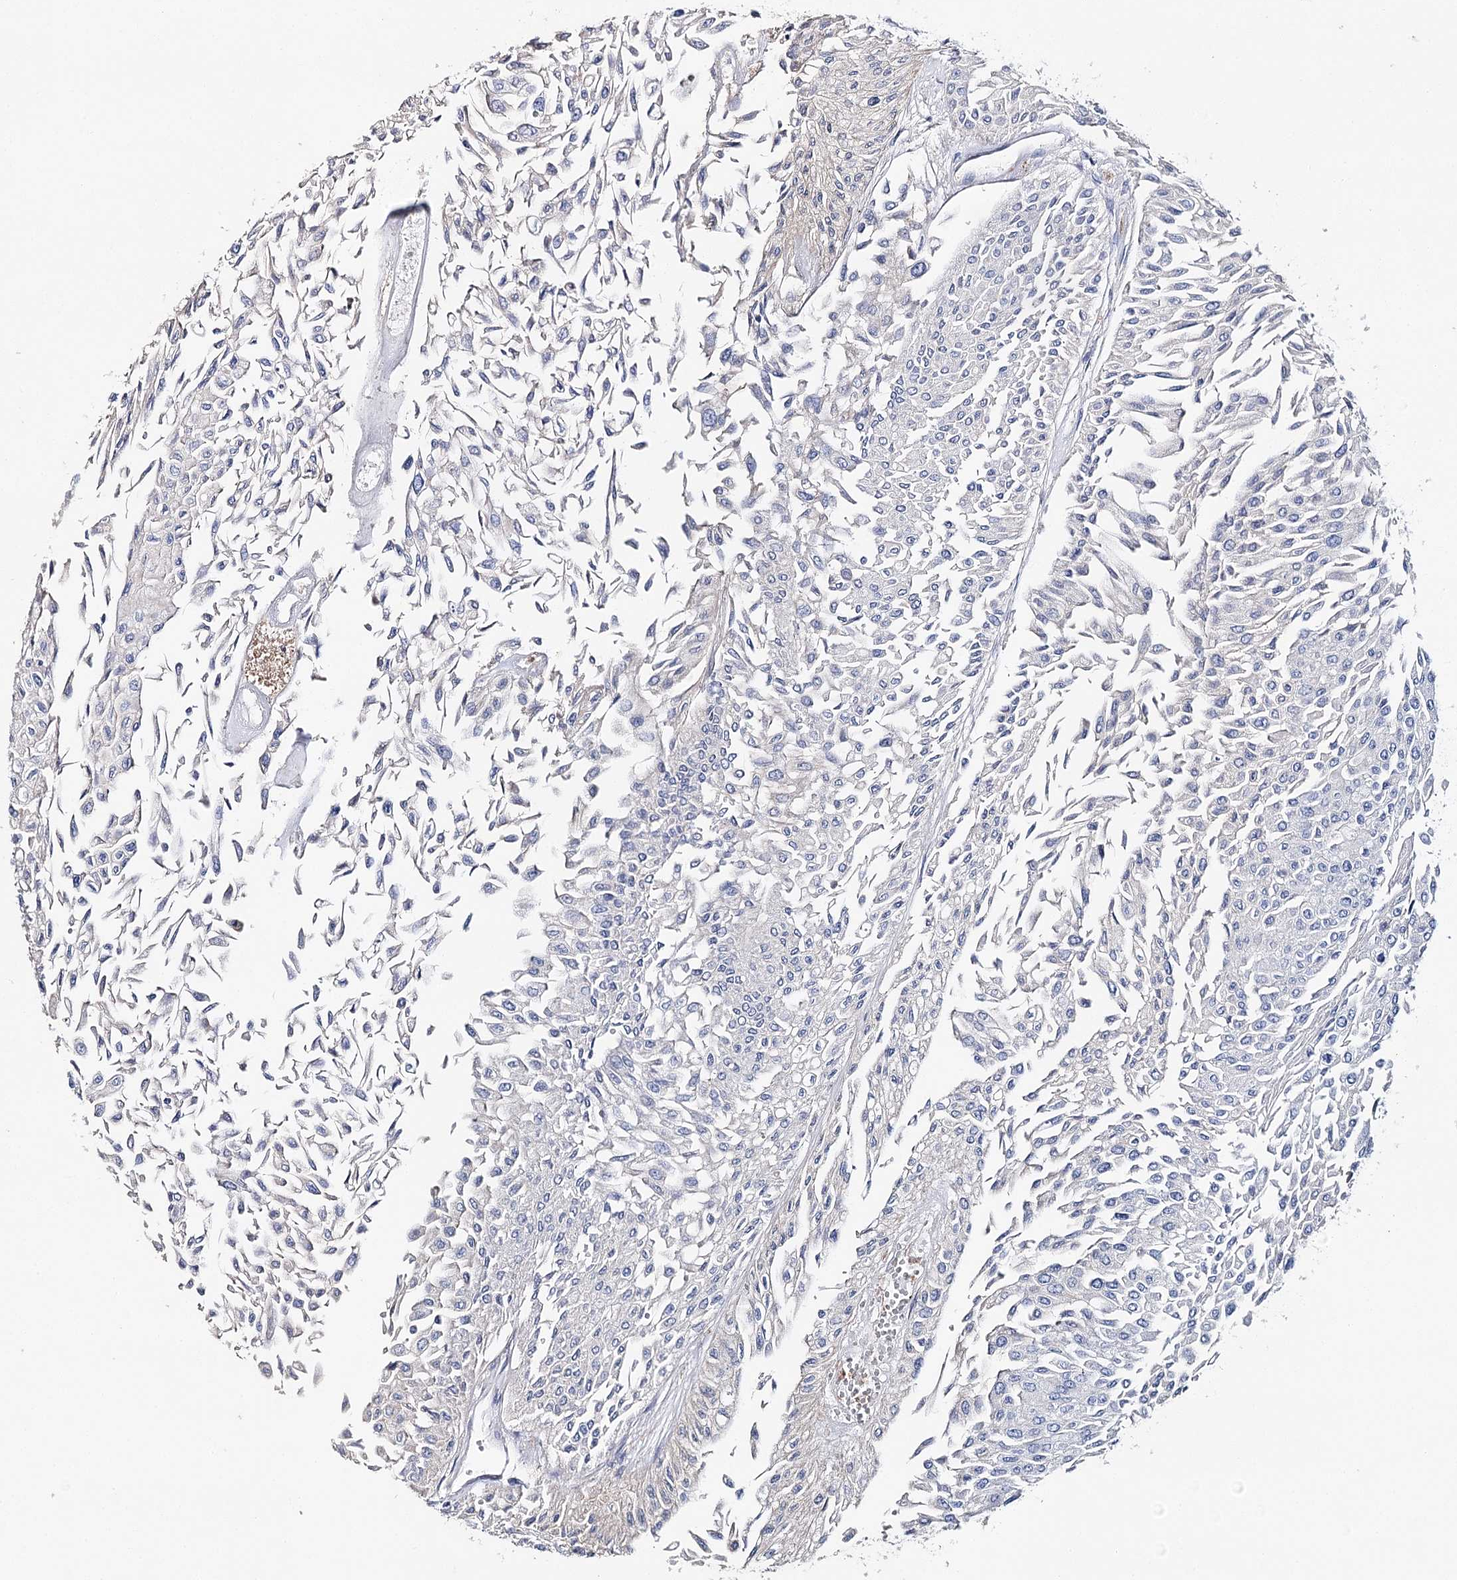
{"staining": {"intensity": "negative", "quantity": "none", "location": "none"}, "tissue": "urothelial cancer", "cell_type": "Tumor cells", "image_type": "cancer", "snomed": [{"axis": "morphology", "description": "Urothelial carcinoma, Low grade"}, {"axis": "topography", "description": "Urinary bladder"}], "caption": "Protein analysis of low-grade urothelial carcinoma demonstrates no significant expression in tumor cells.", "gene": "EPYC", "patient": {"sex": "male", "age": 67}}